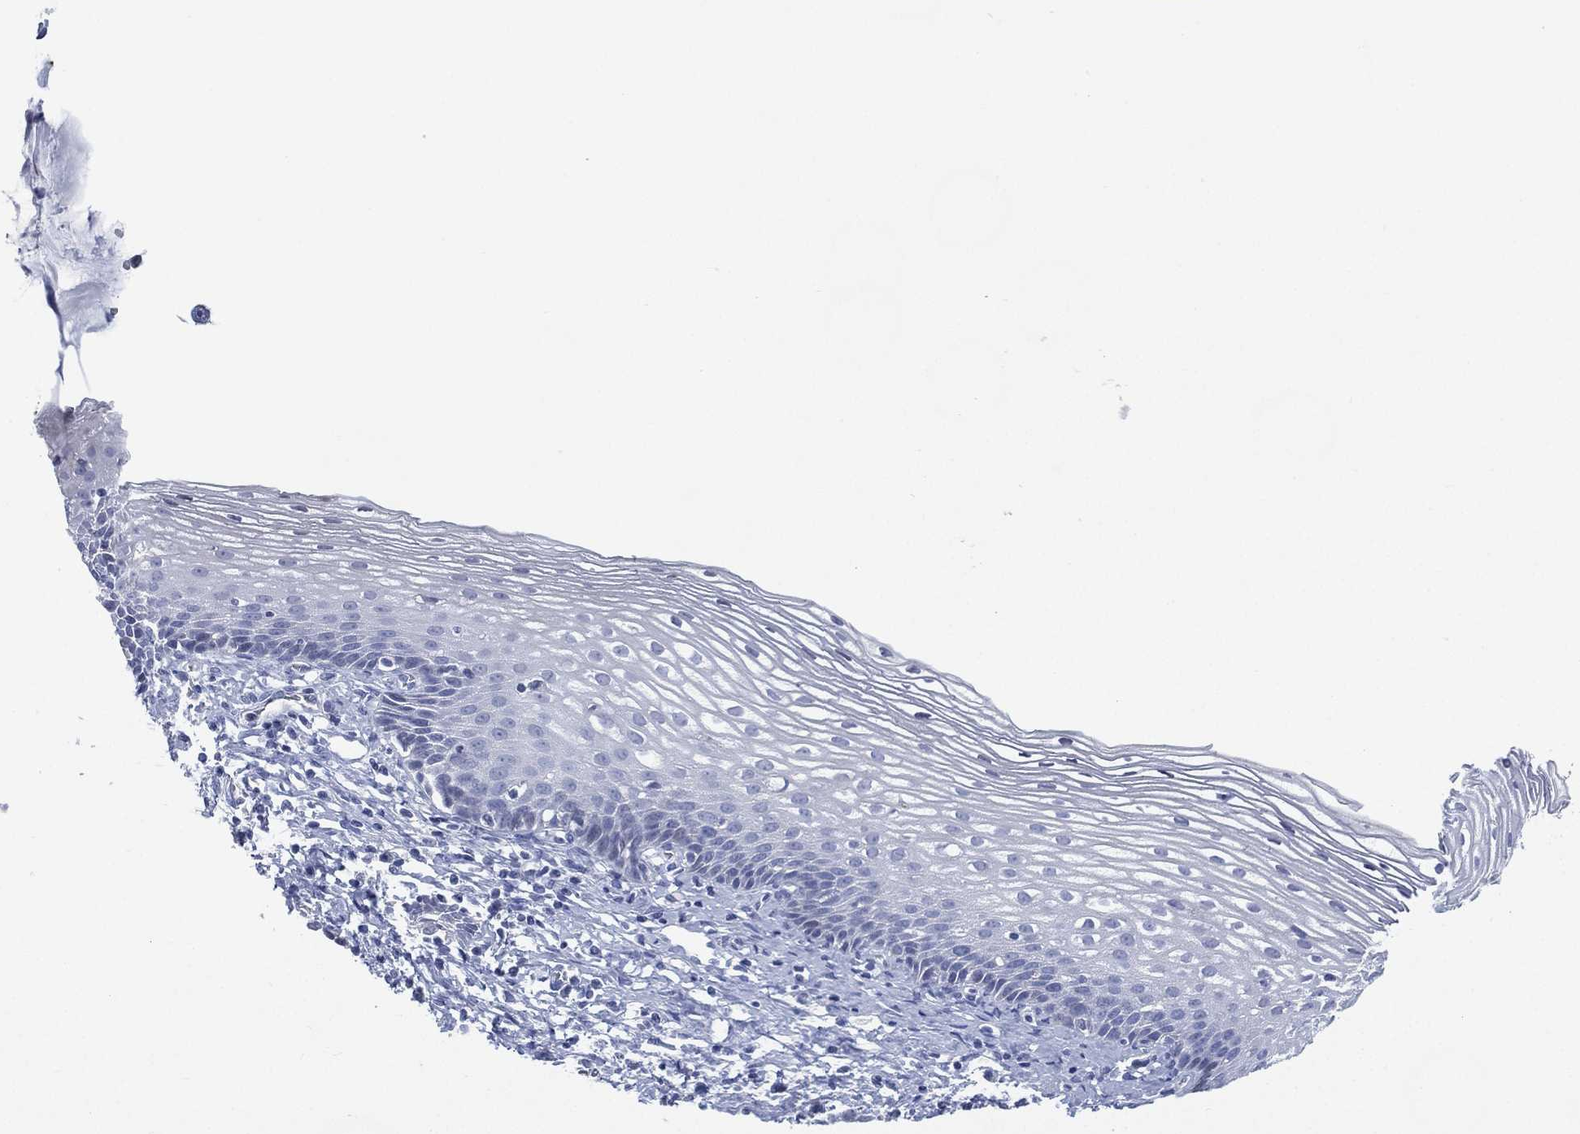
{"staining": {"intensity": "negative", "quantity": "none", "location": "none"}, "tissue": "cervix", "cell_type": "Glandular cells", "image_type": "normal", "snomed": [{"axis": "morphology", "description": "Normal tissue, NOS"}, {"axis": "topography", "description": "Cervix"}], "caption": "The immunohistochemistry micrograph has no significant expression in glandular cells of cervix.", "gene": "TMEM247", "patient": {"sex": "female", "age": 39}}